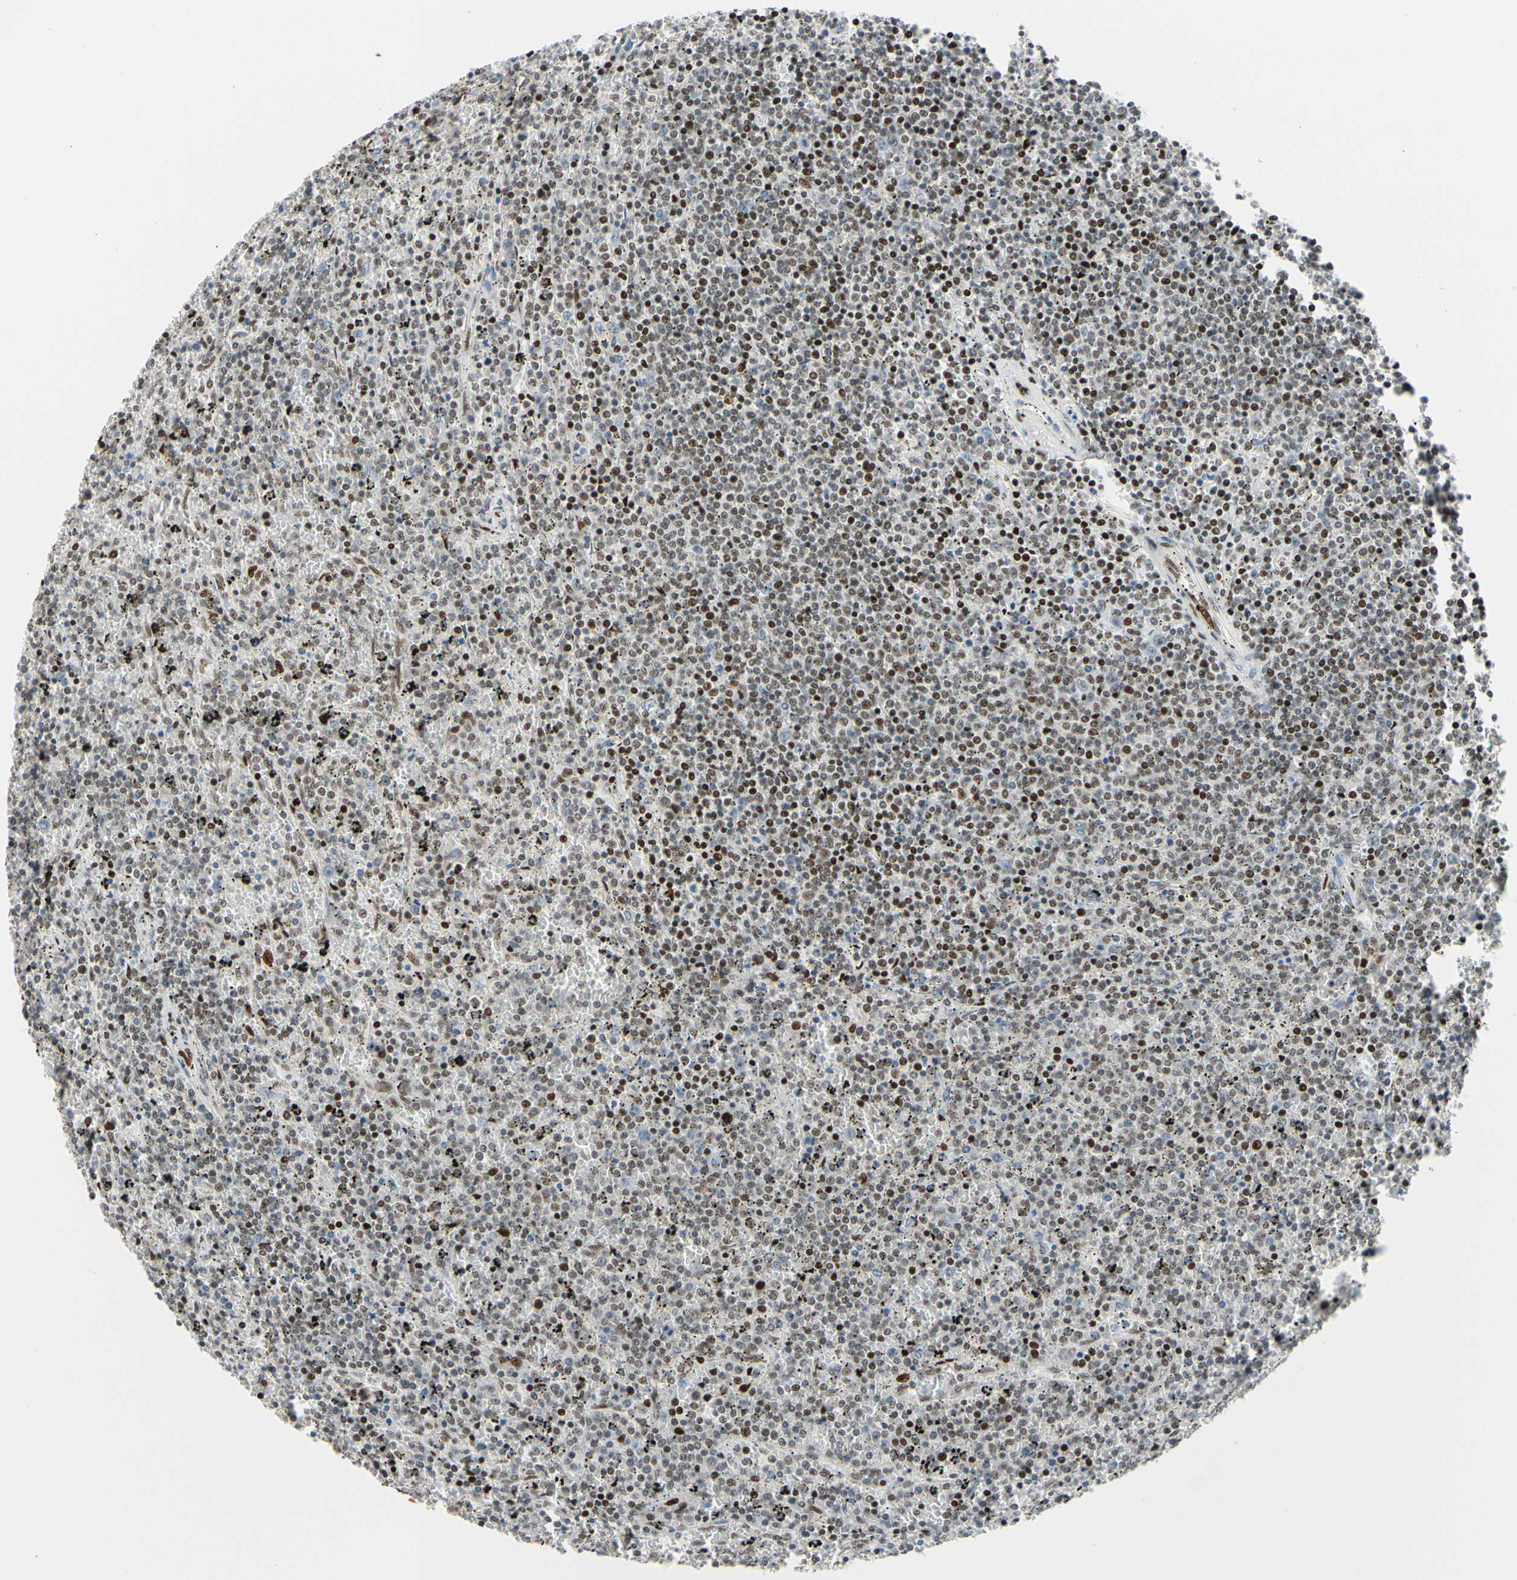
{"staining": {"intensity": "moderate", "quantity": ">75%", "location": "nuclear"}, "tissue": "lymphoma", "cell_type": "Tumor cells", "image_type": "cancer", "snomed": [{"axis": "morphology", "description": "Malignant lymphoma, non-Hodgkin's type, Low grade"}, {"axis": "topography", "description": "Spleen"}], "caption": "Tumor cells demonstrate medium levels of moderate nuclear staining in approximately >75% of cells in lymphoma.", "gene": "FOXO3", "patient": {"sex": "female", "age": 77}}